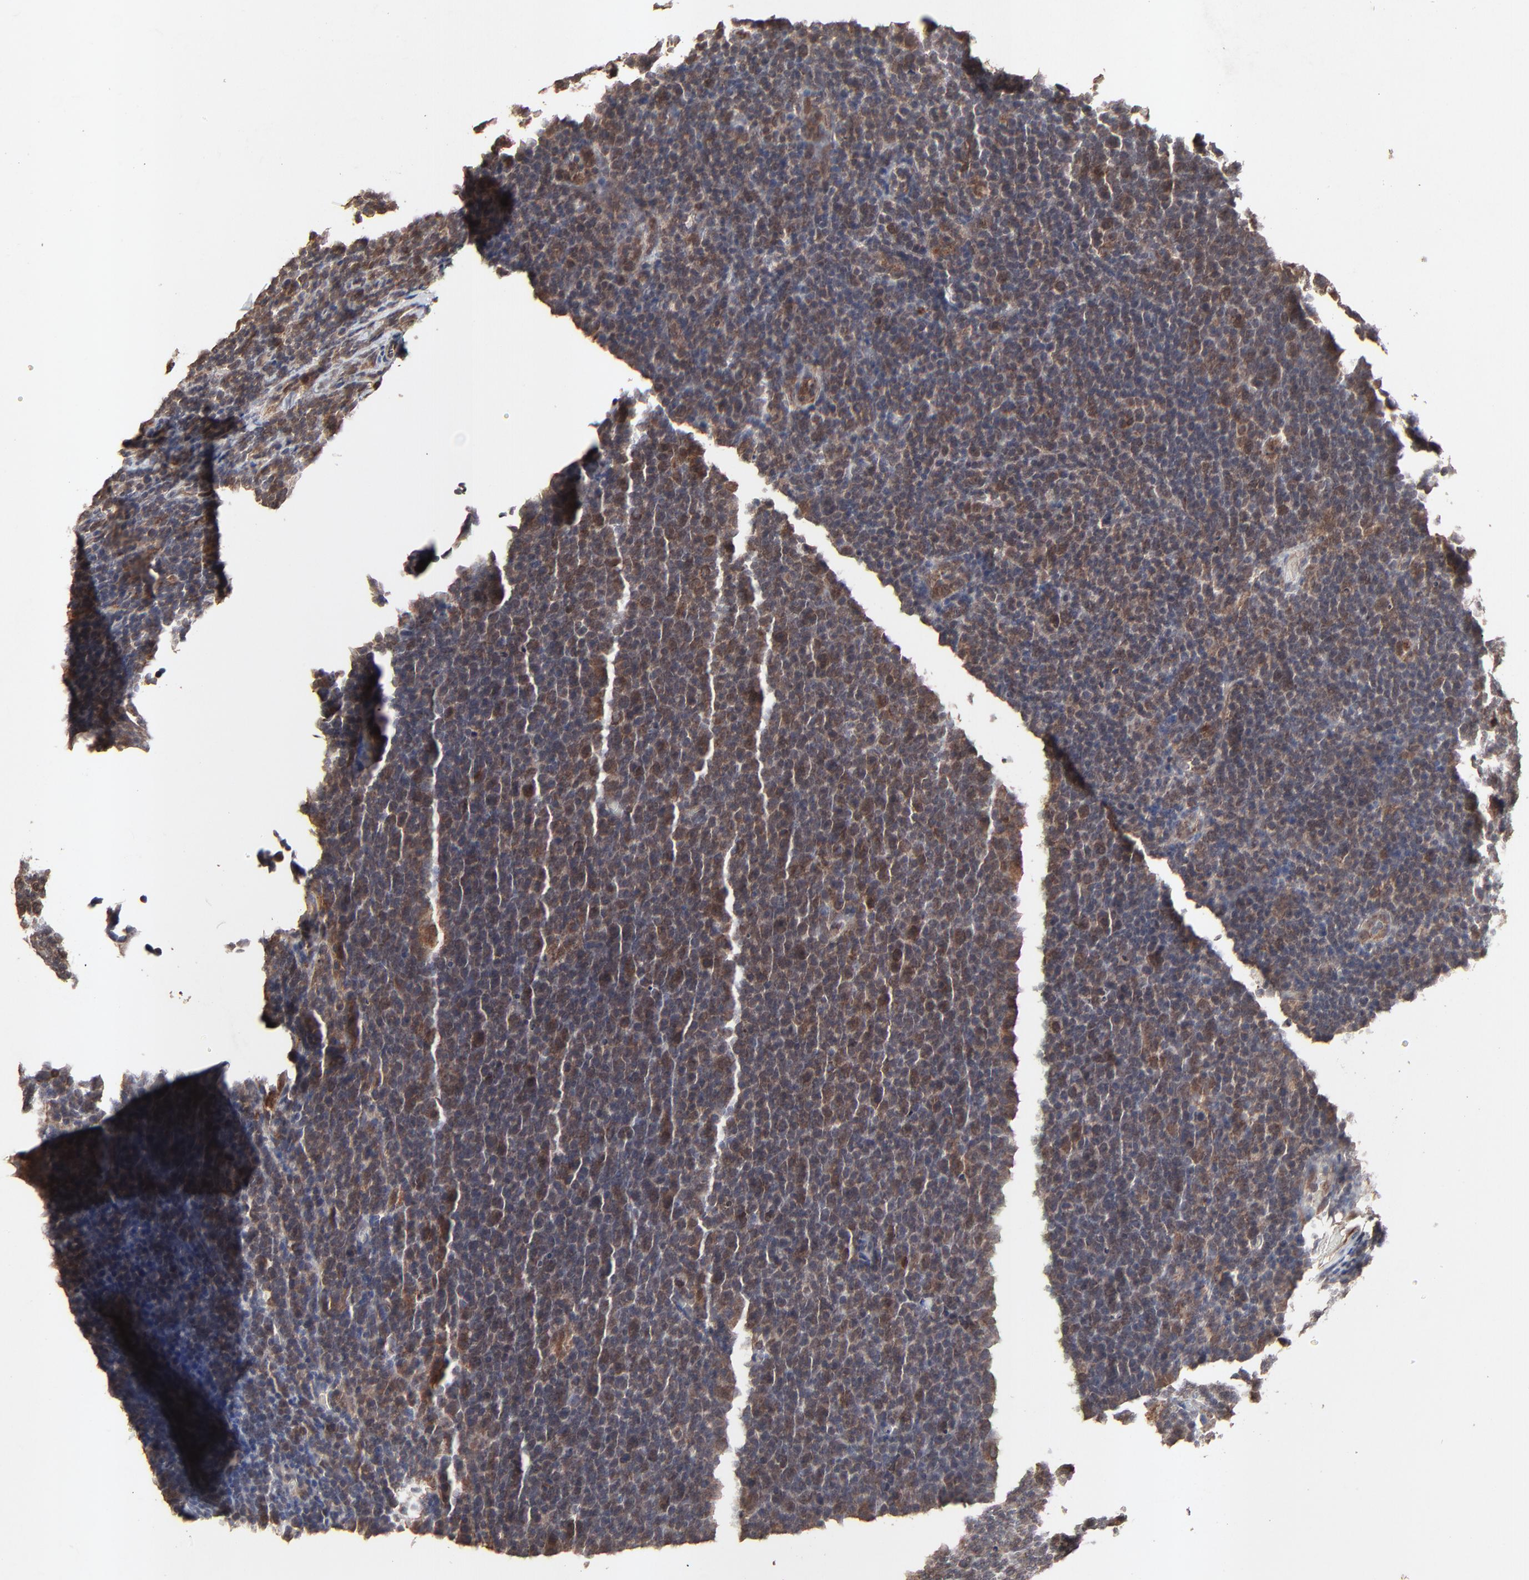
{"staining": {"intensity": "moderate", "quantity": "<25%", "location": "nuclear"}, "tissue": "lymphoma", "cell_type": "Tumor cells", "image_type": "cancer", "snomed": [{"axis": "morphology", "description": "Malignant lymphoma, non-Hodgkin's type, Low grade"}, {"axis": "topography", "description": "Lymph node"}], "caption": "About <25% of tumor cells in human low-grade malignant lymphoma, non-Hodgkin's type show moderate nuclear protein staining as visualized by brown immunohistochemical staining.", "gene": "FAM227A", "patient": {"sex": "male", "age": 74}}